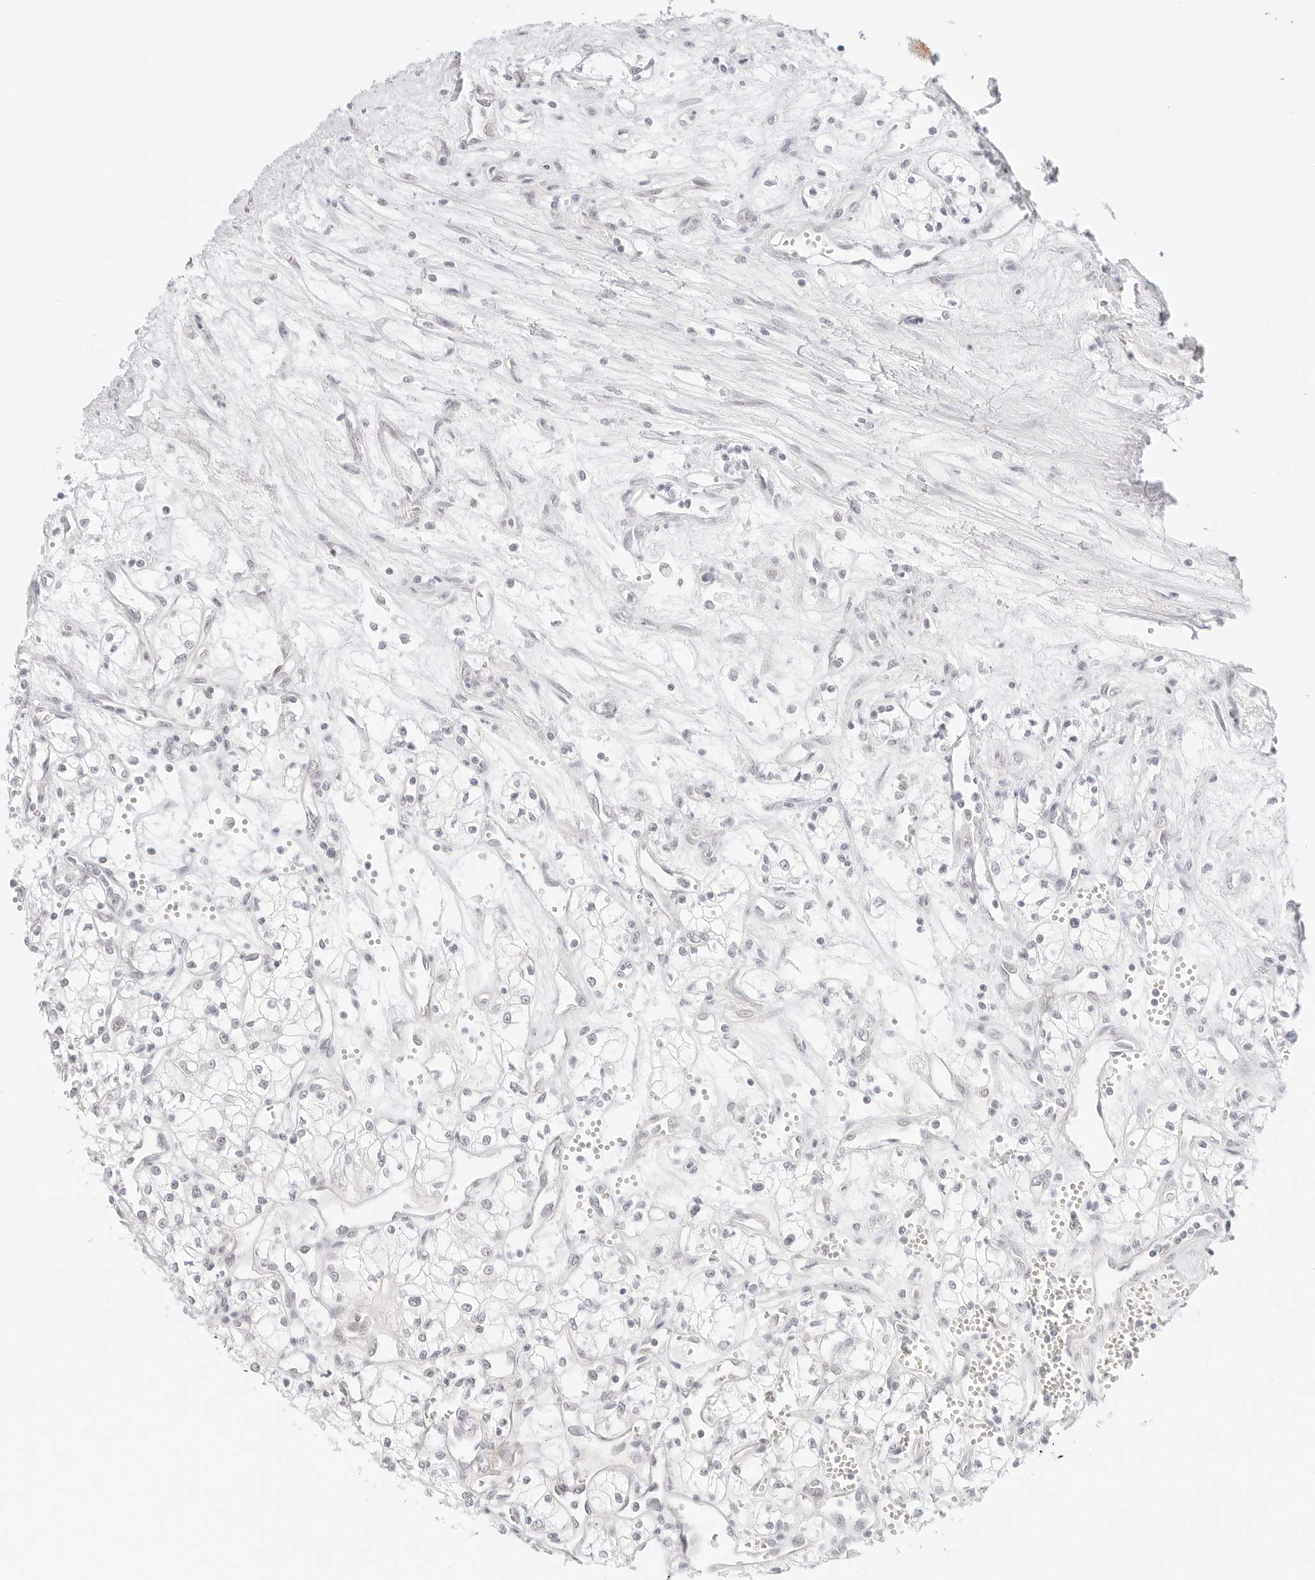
{"staining": {"intensity": "negative", "quantity": "none", "location": "none"}, "tissue": "renal cancer", "cell_type": "Tumor cells", "image_type": "cancer", "snomed": [{"axis": "morphology", "description": "Adenocarcinoma, NOS"}, {"axis": "topography", "description": "Kidney"}], "caption": "The photomicrograph displays no significant positivity in tumor cells of renal cancer.", "gene": "ITGA6", "patient": {"sex": "male", "age": 59}}